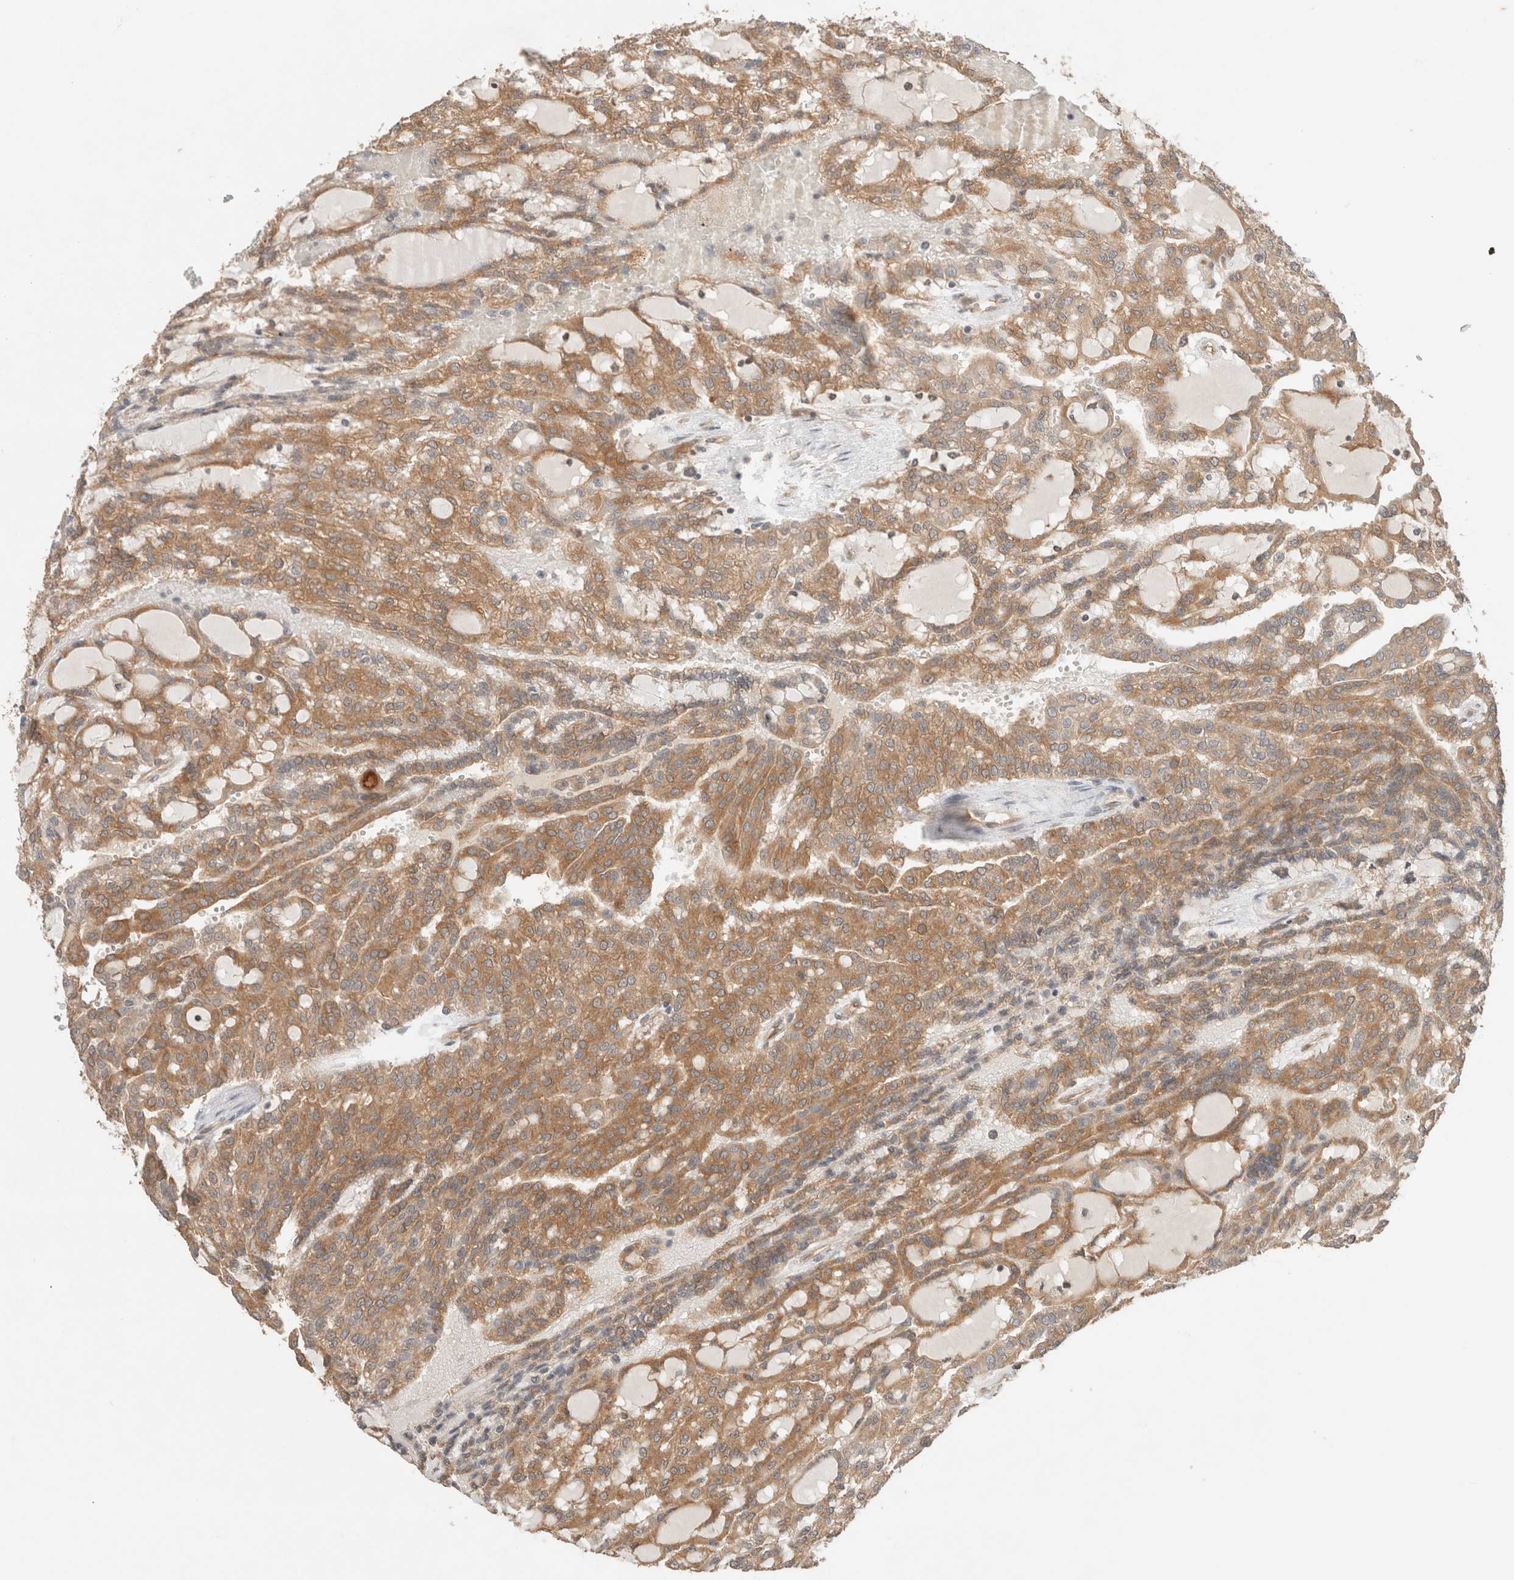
{"staining": {"intensity": "moderate", "quantity": ">75%", "location": "cytoplasmic/membranous"}, "tissue": "renal cancer", "cell_type": "Tumor cells", "image_type": "cancer", "snomed": [{"axis": "morphology", "description": "Adenocarcinoma, NOS"}, {"axis": "topography", "description": "Kidney"}], "caption": "Tumor cells demonstrate medium levels of moderate cytoplasmic/membranous staining in approximately >75% of cells in human renal cancer.", "gene": "ARFGEF2", "patient": {"sex": "male", "age": 63}}